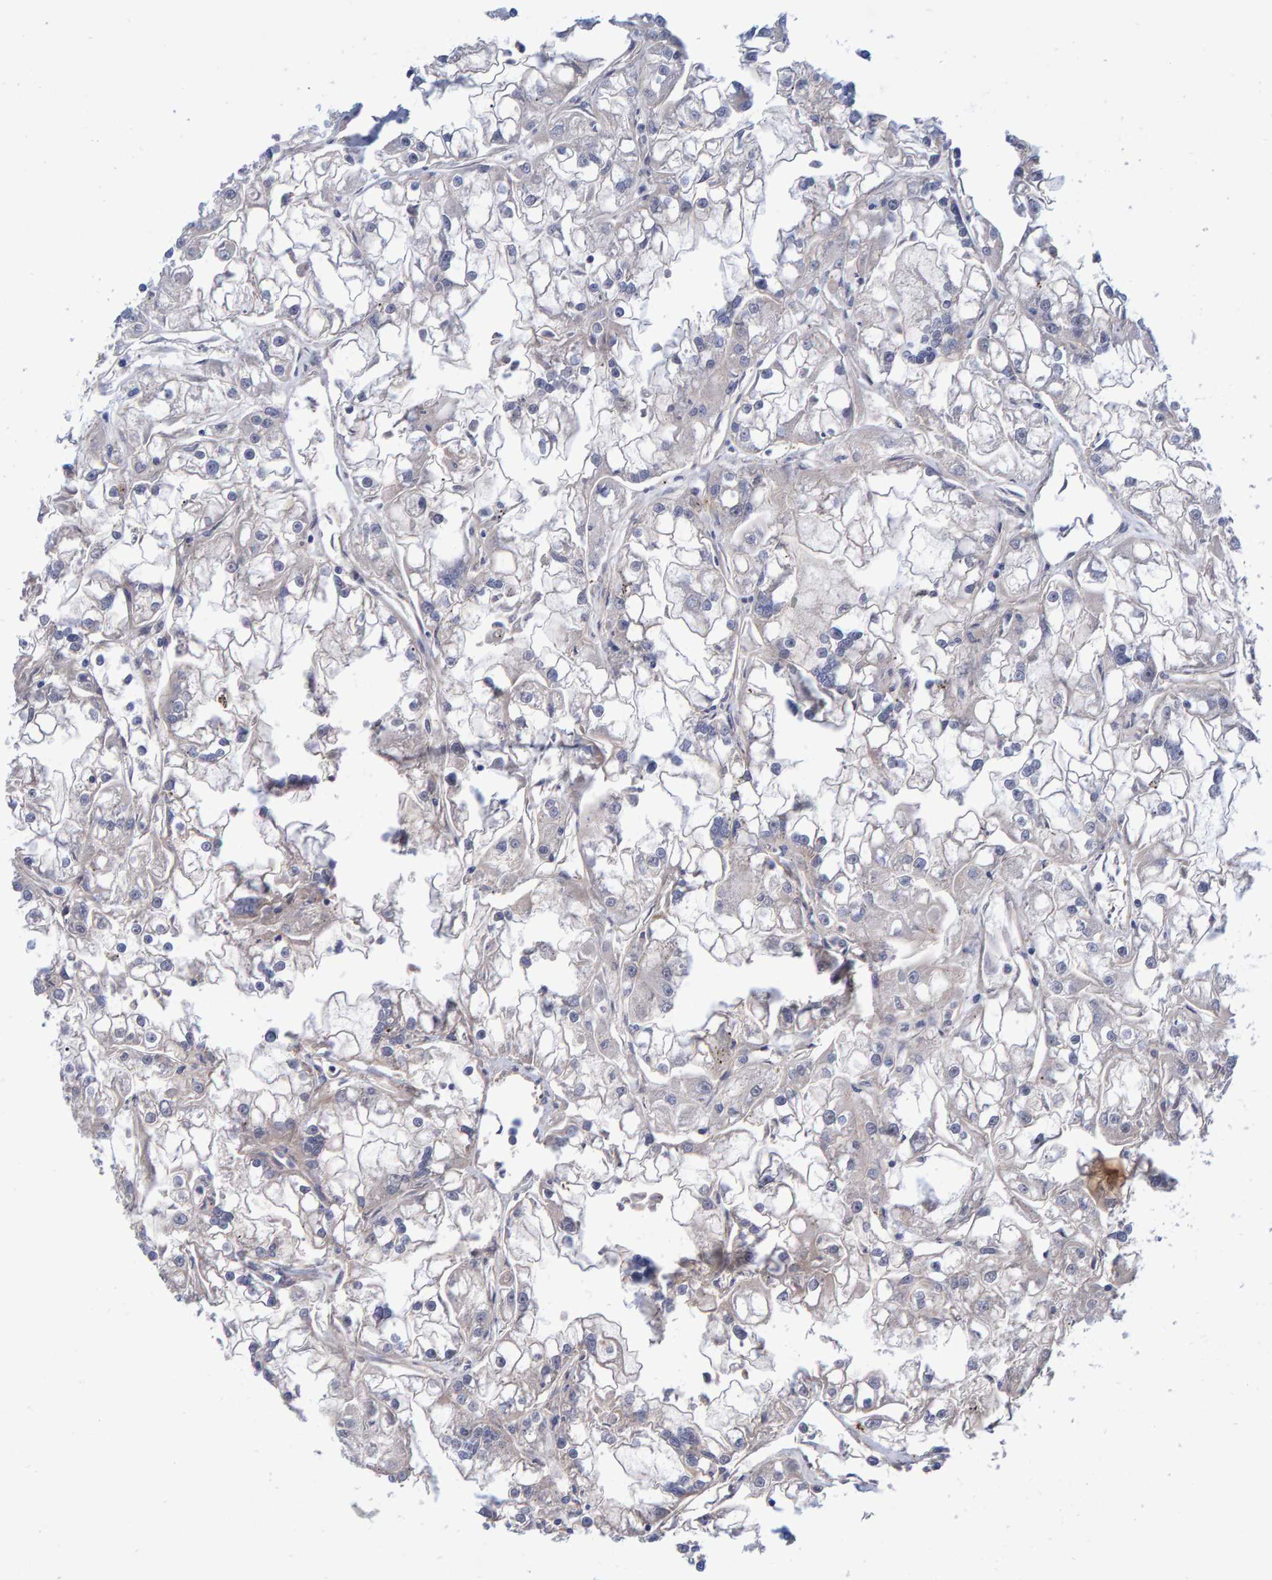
{"staining": {"intensity": "negative", "quantity": "none", "location": "none"}, "tissue": "renal cancer", "cell_type": "Tumor cells", "image_type": "cancer", "snomed": [{"axis": "morphology", "description": "Adenocarcinoma, NOS"}, {"axis": "topography", "description": "Kidney"}], "caption": "Histopathology image shows no protein expression in tumor cells of renal cancer tissue.", "gene": "EFR3A", "patient": {"sex": "female", "age": 52}}